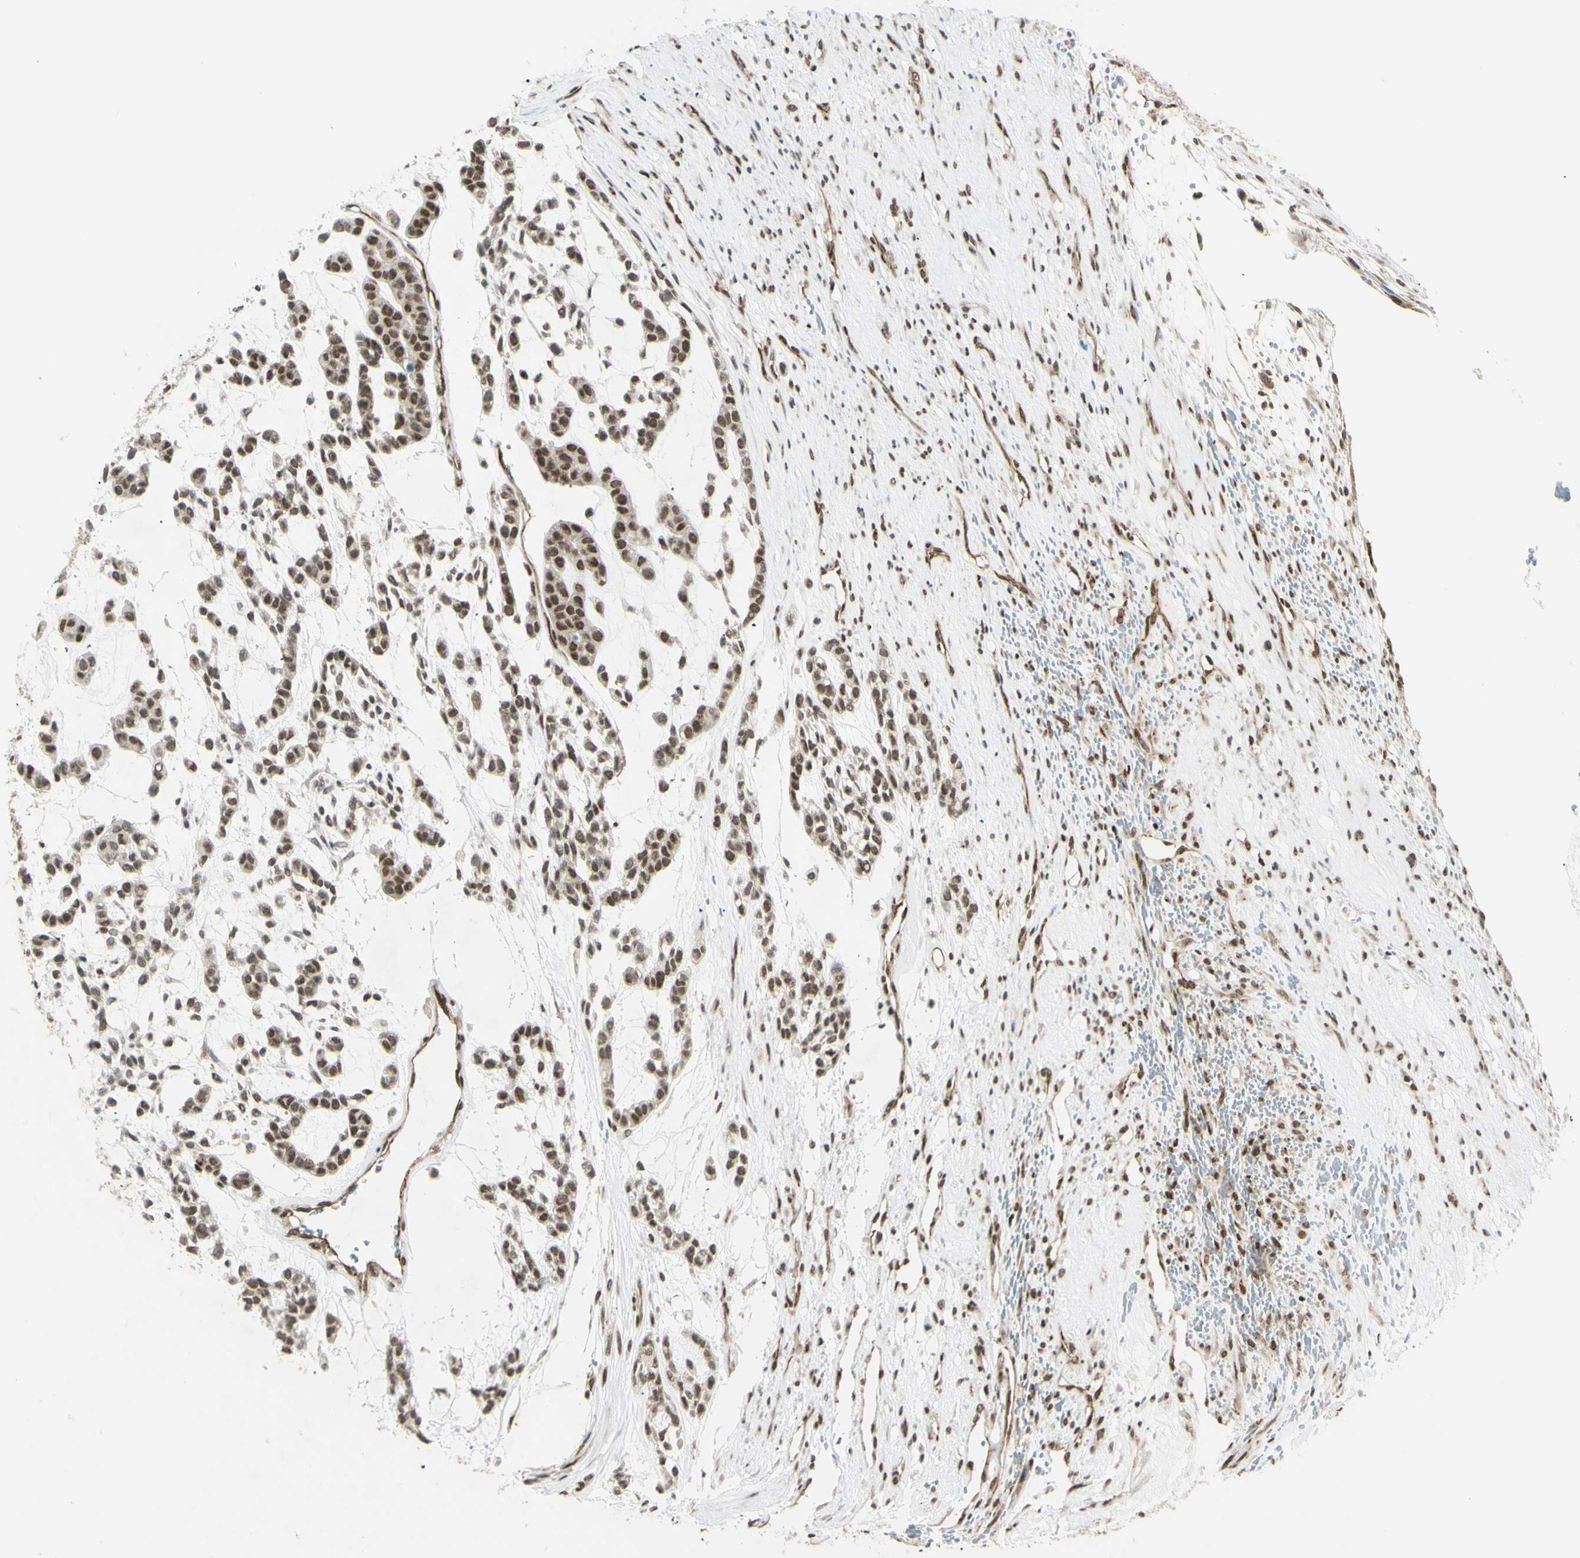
{"staining": {"intensity": "moderate", "quantity": ">75%", "location": "nuclear"}, "tissue": "head and neck cancer", "cell_type": "Tumor cells", "image_type": "cancer", "snomed": [{"axis": "morphology", "description": "Adenocarcinoma, NOS"}, {"axis": "morphology", "description": "Adenoma, NOS"}, {"axis": "topography", "description": "Head-Neck"}], "caption": "Brown immunohistochemical staining in human head and neck cancer reveals moderate nuclear expression in approximately >75% of tumor cells. (DAB (3,3'-diaminobenzidine) = brown stain, brightfield microscopy at high magnification).", "gene": "ZMYM6", "patient": {"sex": "female", "age": 55}}